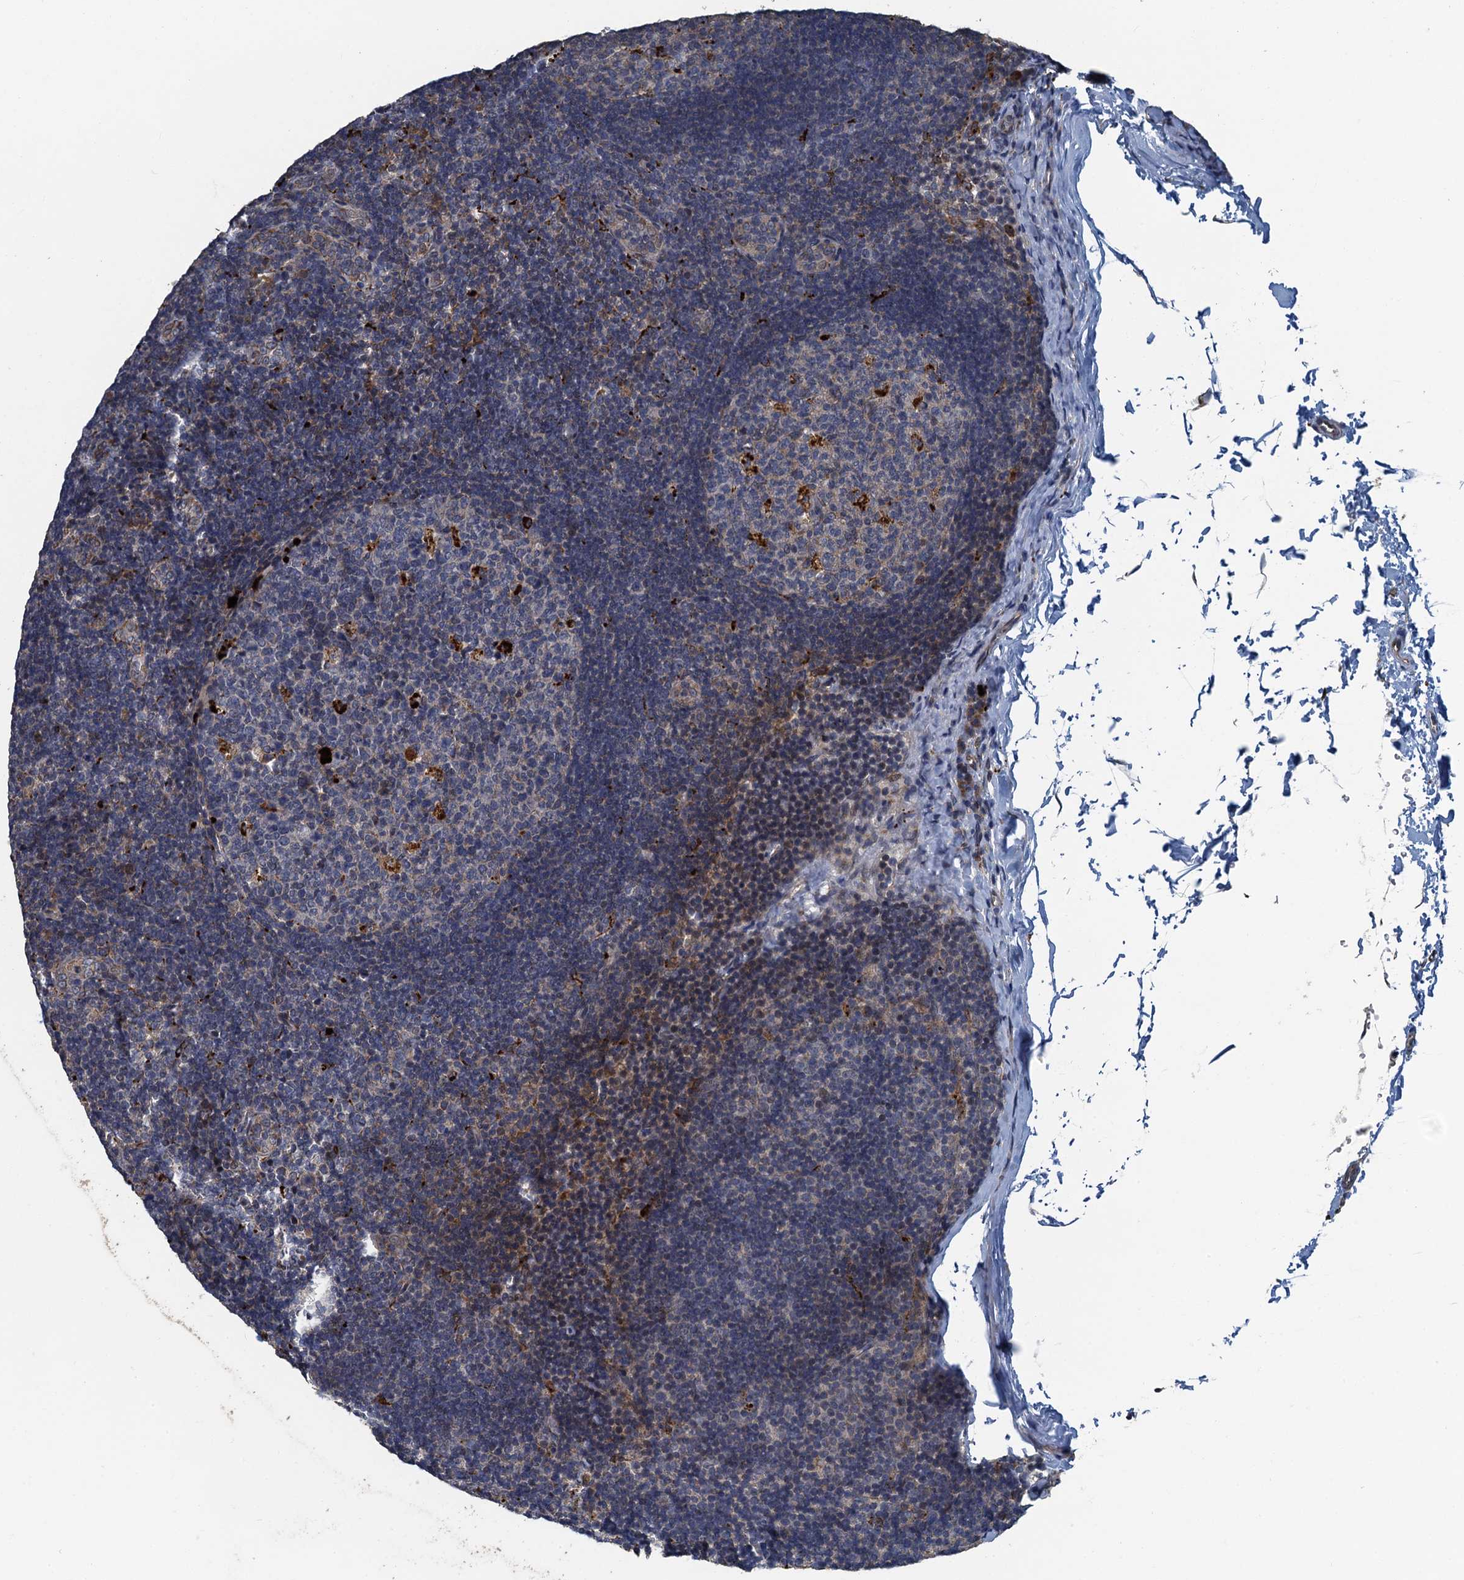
{"staining": {"intensity": "strong", "quantity": "<25%", "location": "cytoplasmic/membranous"}, "tissue": "lymph node", "cell_type": "Germinal center cells", "image_type": "normal", "snomed": [{"axis": "morphology", "description": "Normal tissue, NOS"}, {"axis": "topography", "description": "Lymph node"}], "caption": "The micrograph demonstrates staining of unremarkable lymph node, revealing strong cytoplasmic/membranous protein positivity (brown color) within germinal center cells. The staining was performed using DAB to visualize the protein expression in brown, while the nuclei were stained in blue with hematoxylin (Magnification: 20x).", "gene": "AGRN", "patient": {"sex": "female", "age": 22}}